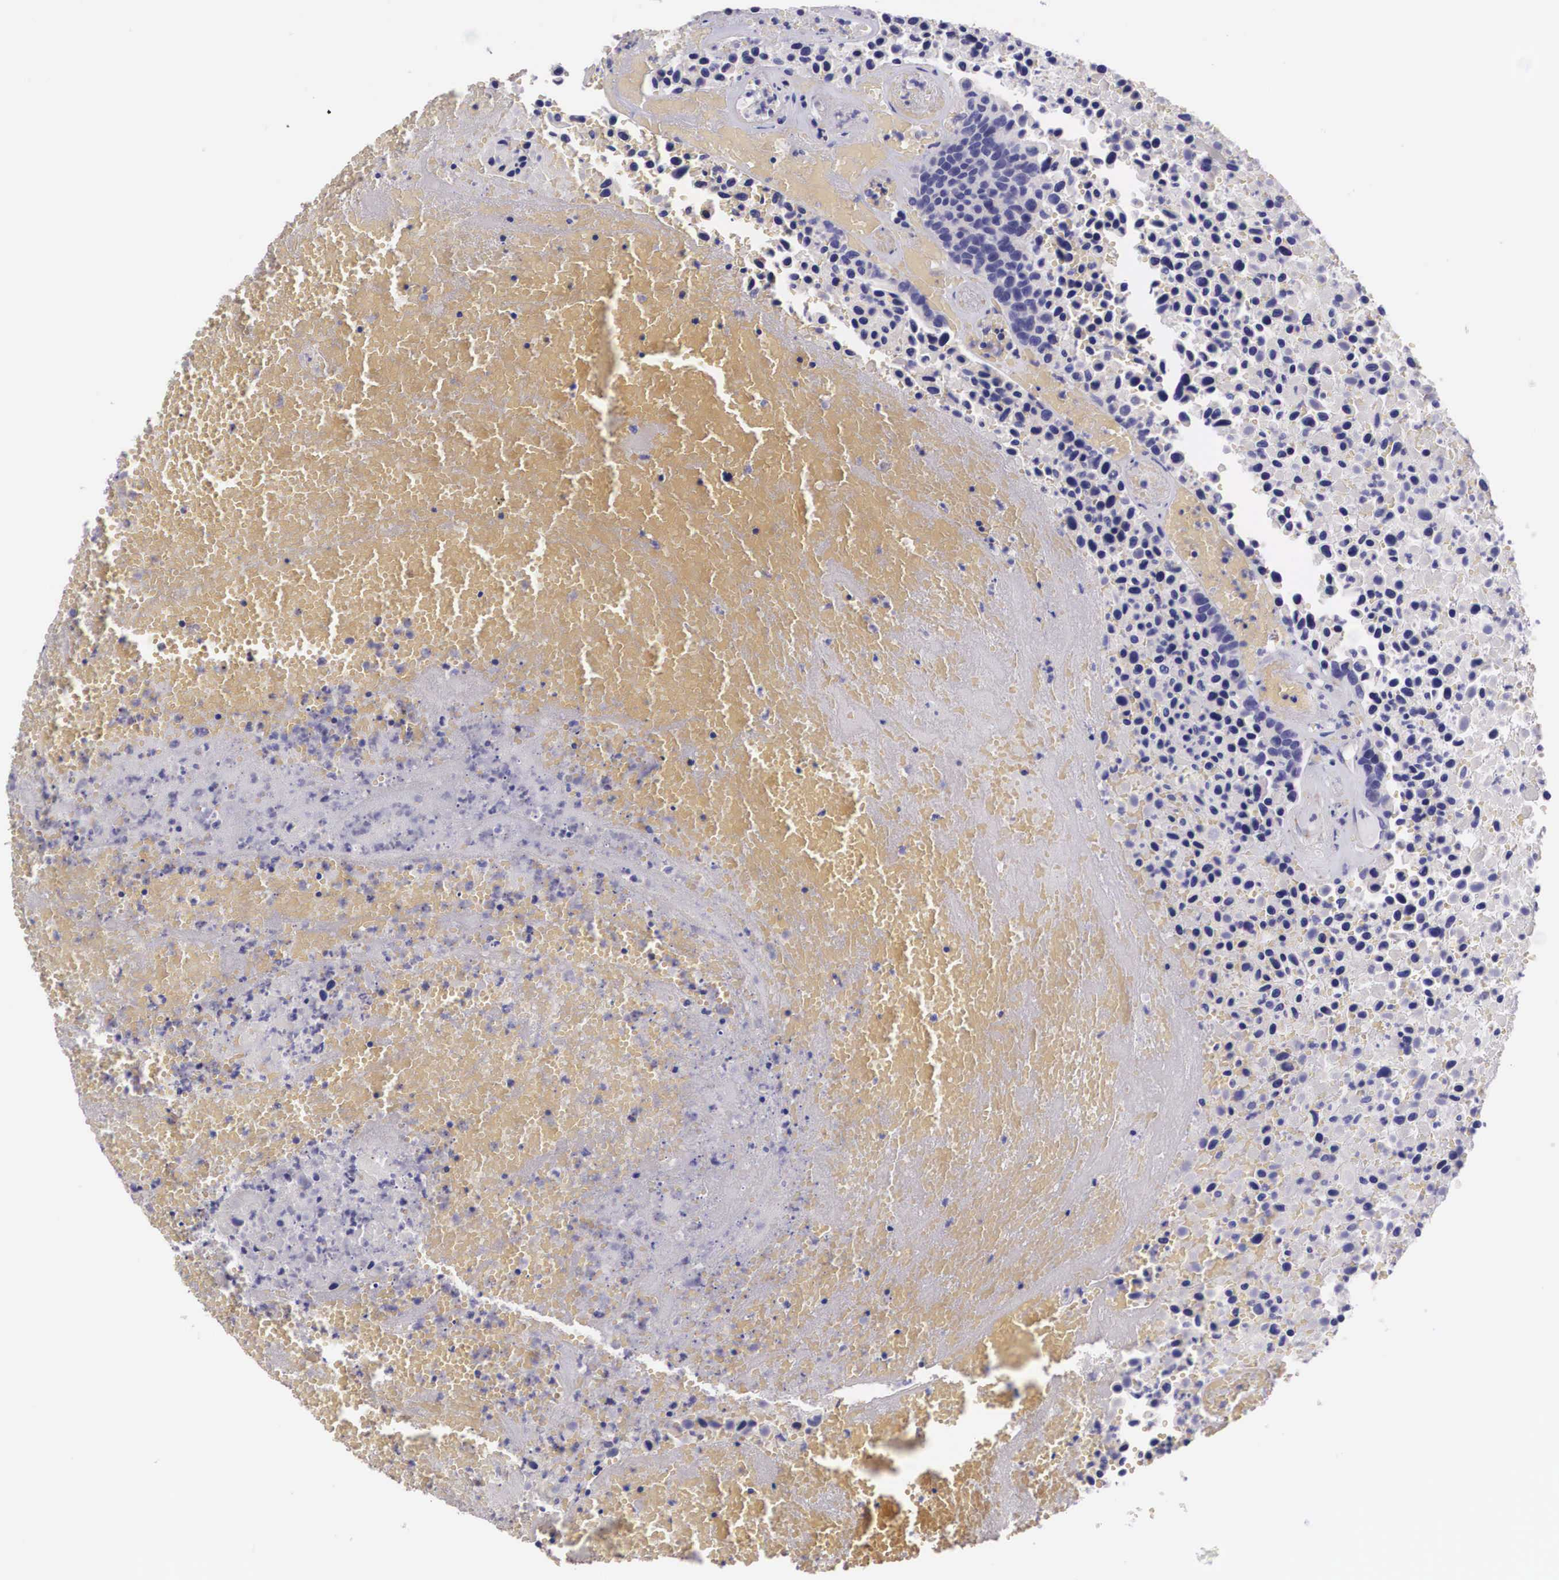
{"staining": {"intensity": "negative", "quantity": "none", "location": "none"}, "tissue": "urothelial cancer", "cell_type": "Tumor cells", "image_type": "cancer", "snomed": [{"axis": "morphology", "description": "Urothelial carcinoma, High grade"}, {"axis": "topography", "description": "Urinary bladder"}], "caption": "Immunohistochemical staining of urothelial cancer reveals no significant staining in tumor cells.", "gene": "ARG2", "patient": {"sex": "male", "age": 66}}